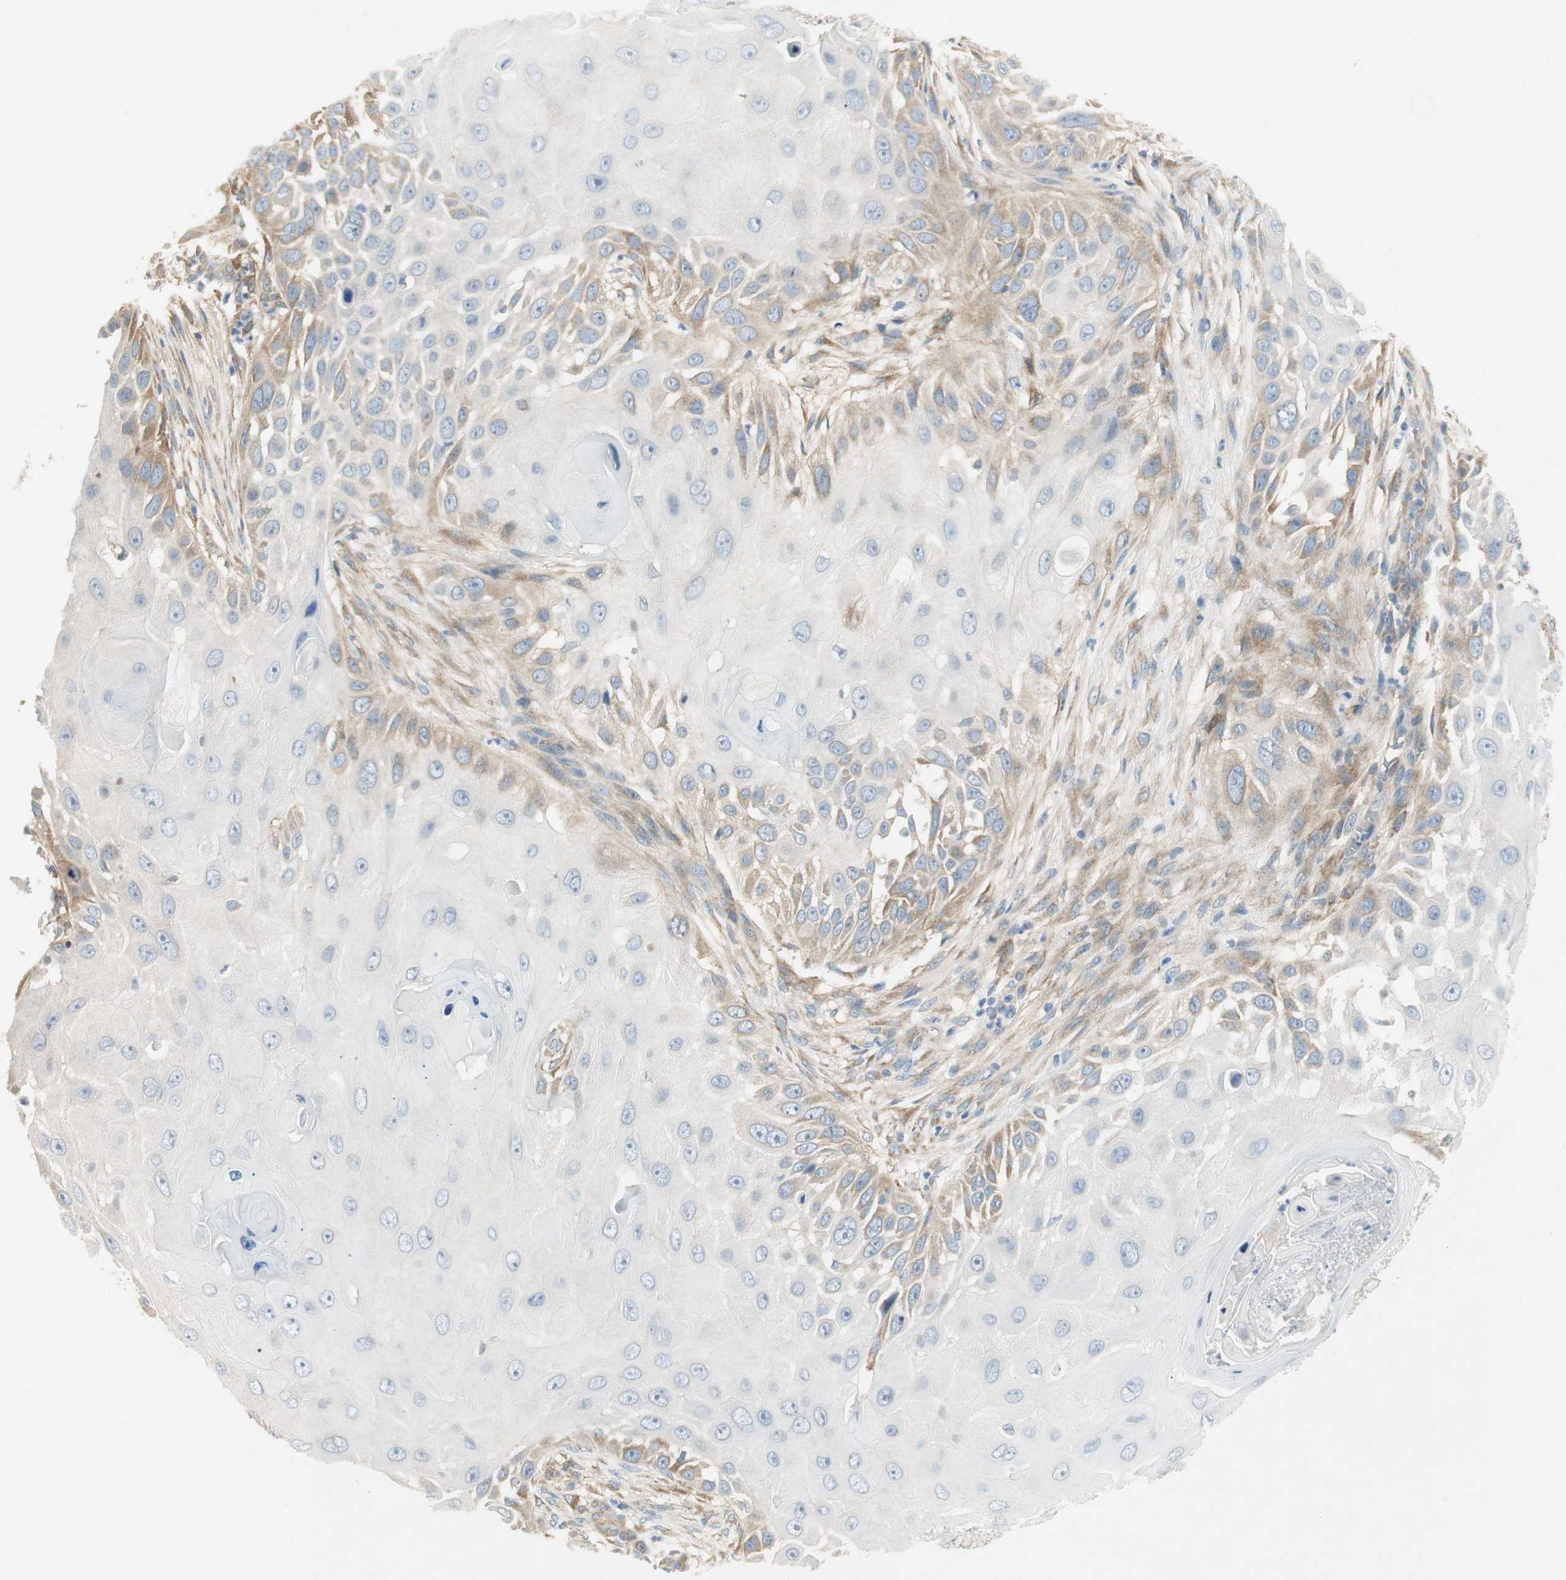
{"staining": {"intensity": "moderate", "quantity": "<25%", "location": "cytoplasmic/membranous"}, "tissue": "skin cancer", "cell_type": "Tumor cells", "image_type": "cancer", "snomed": [{"axis": "morphology", "description": "Squamous cell carcinoma, NOS"}, {"axis": "topography", "description": "Skin"}], "caption": "Tumor cells demonstrate moderate cytoplasmic/membranous positivity in about <25% of cells in skin cancer (squamous cell carcinoma).", "gene": "STON1-GTF2A1L", "patient": {"sex": "female", "age": 44}}